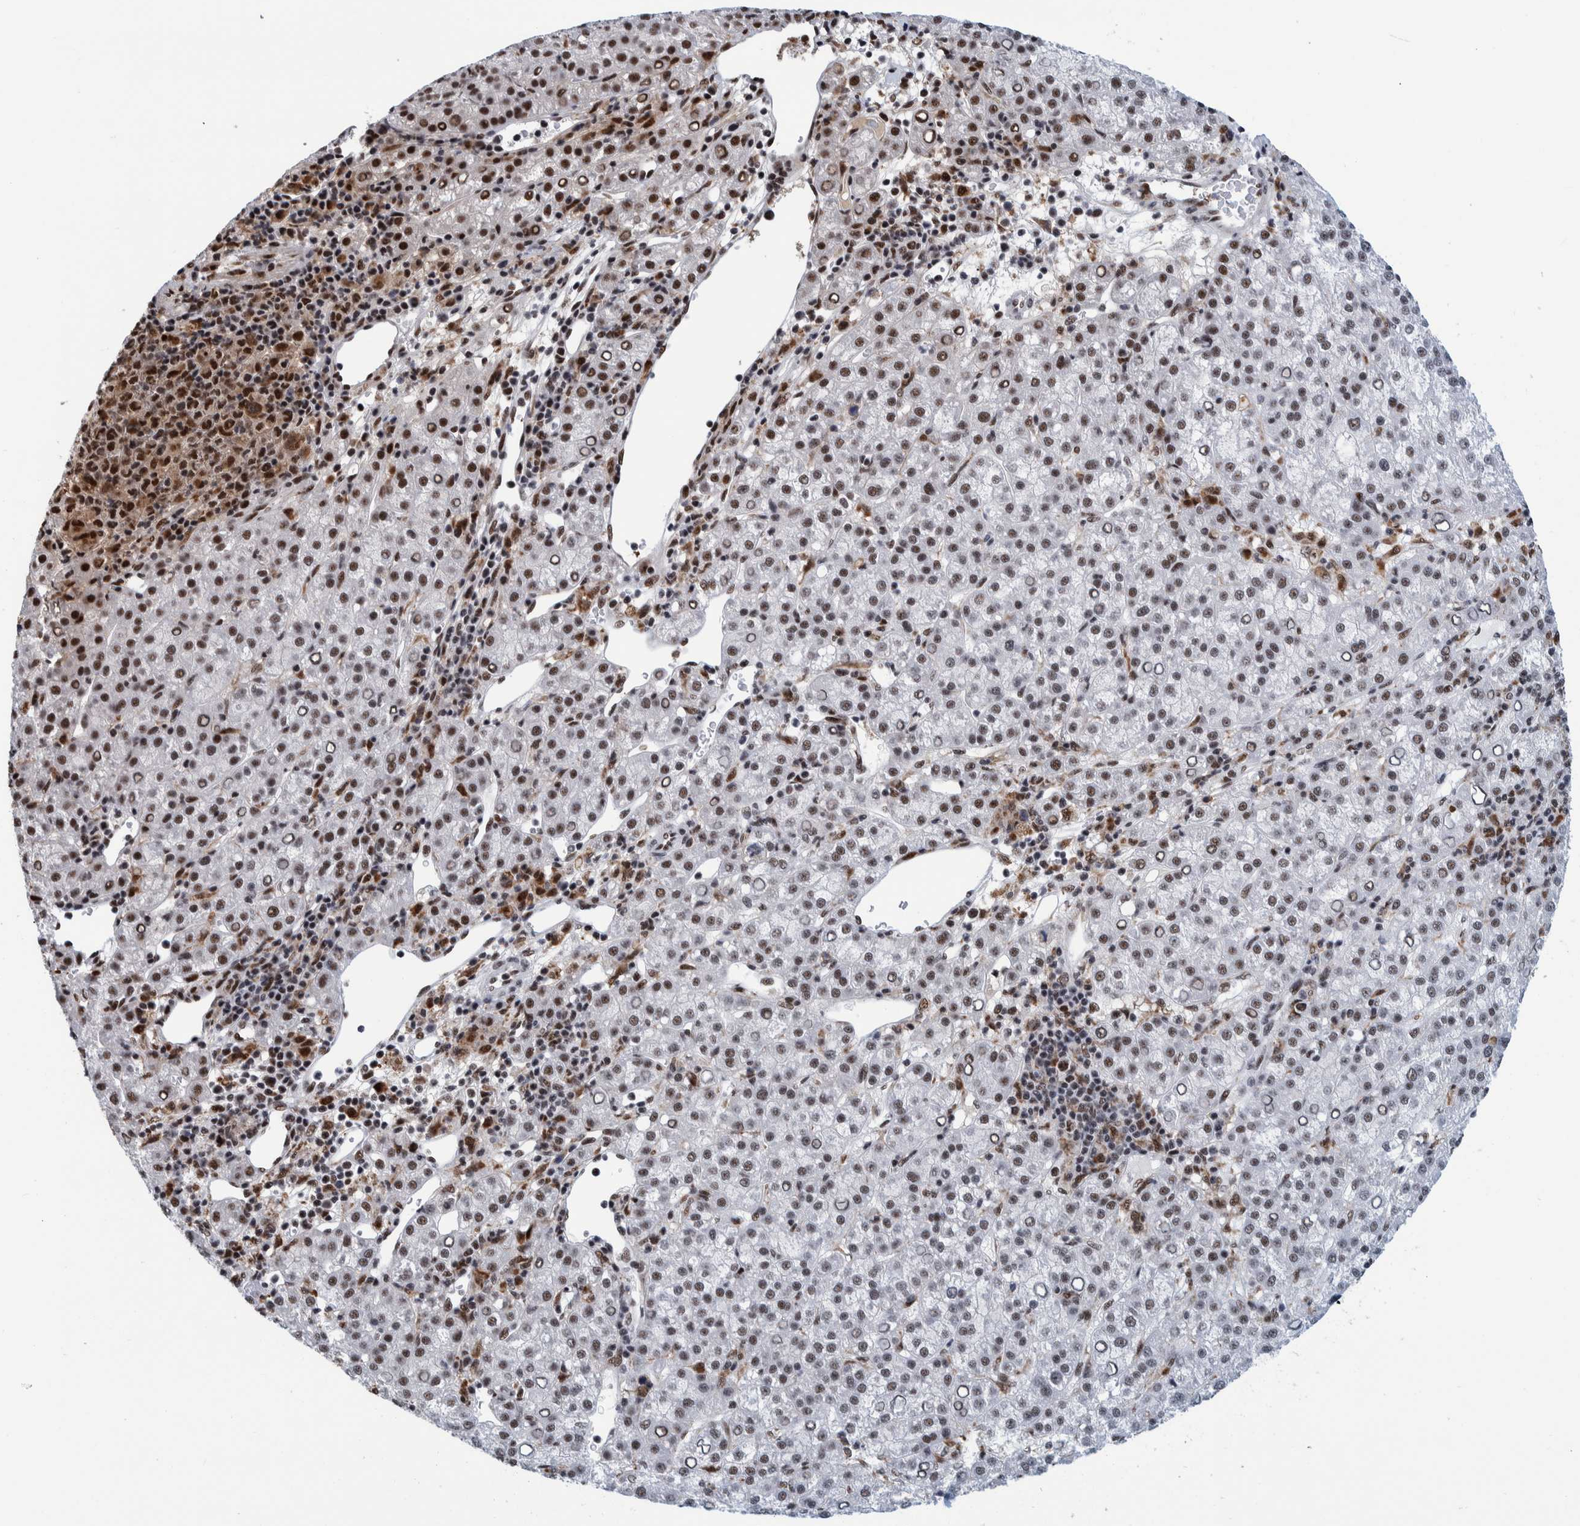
{"staining": {"intensity": "moderate", "quantity": ">75%", "location": "nuclear"}, "tissue": "liver cancer", "cell_type": "Tumor cells", "image_type": "cancer", "snomed": [{"axis": "morphology", "description": "Carcinoma, Hepatocellular, NOS"}, {"axis": "topography", "description": "Liver"}], "caption": "There is medium levels of moderate nuclear expression in tumor cells of liver cancer (hepatocellular carcinoma), as demonstrated by immunohistochemical staining (brown color).", "gene": "EFTUD2", "patient": {"sex": "female", "age": 58}}